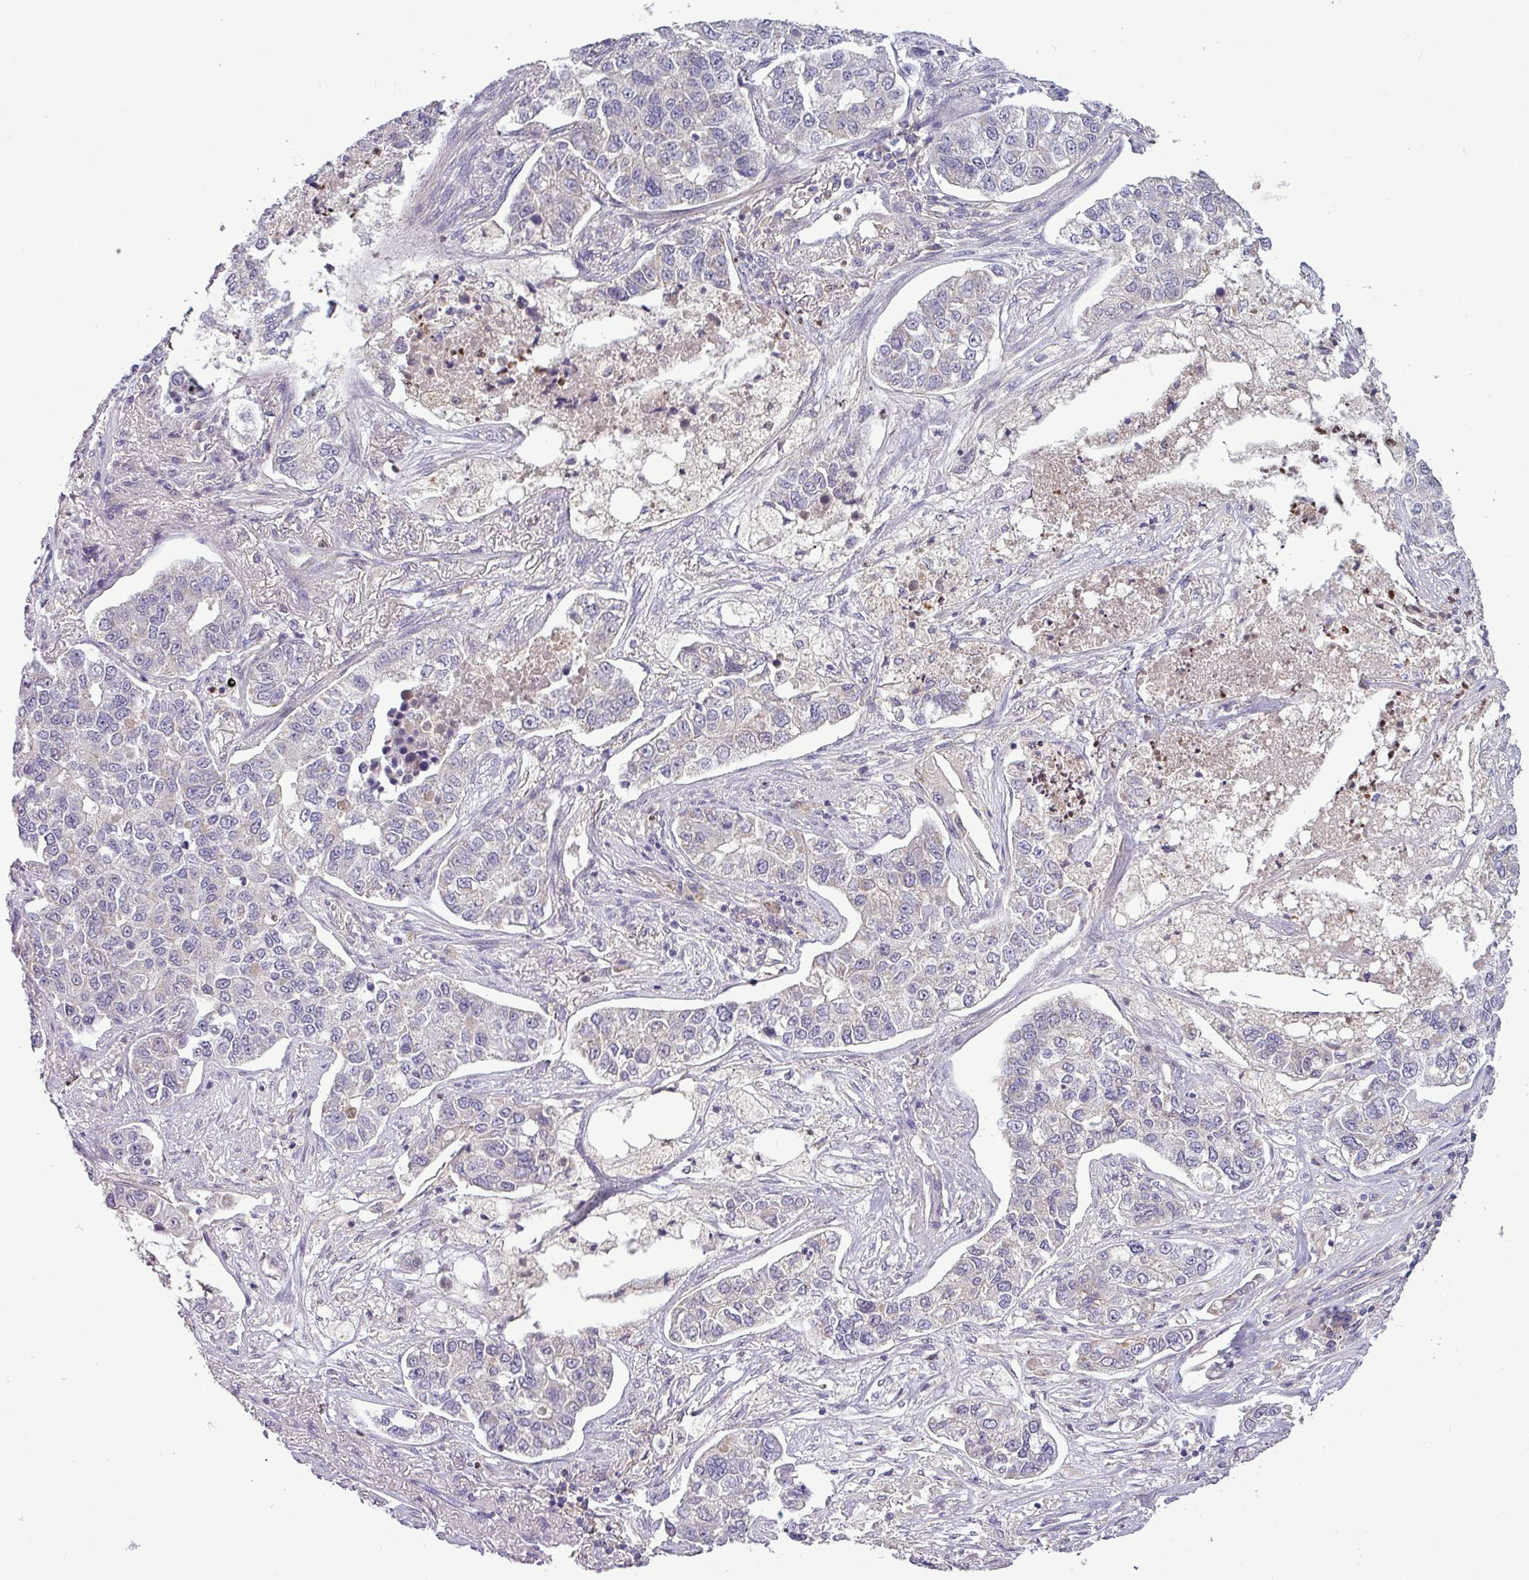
{"staining": {"intensity": "negative", "quantity": "none", "location": "none"}, "tissue": "lung cancer", "cell_type": "Tumor cells", "image_type": "cancer", "snomed": [{"axis": "morphology", "description": "Adenocarcinoma, NOS"}, {"axis": "topography", "description": "Lung"}], "caption": "Immunohistochemistry micrograph of neoplastic tissue: human lung adenocarcinoma stained with DAB (3,3'-diaminobenzidine) reveals no significant protein staining in tumor cells. Brightfield microscopy of immunohistochemistry stained with DAB (brown) and hematoxylin (blue), captured at high magnification.", "gene": "PAPLN", "patient": {"sex": "male", "age": 49}}